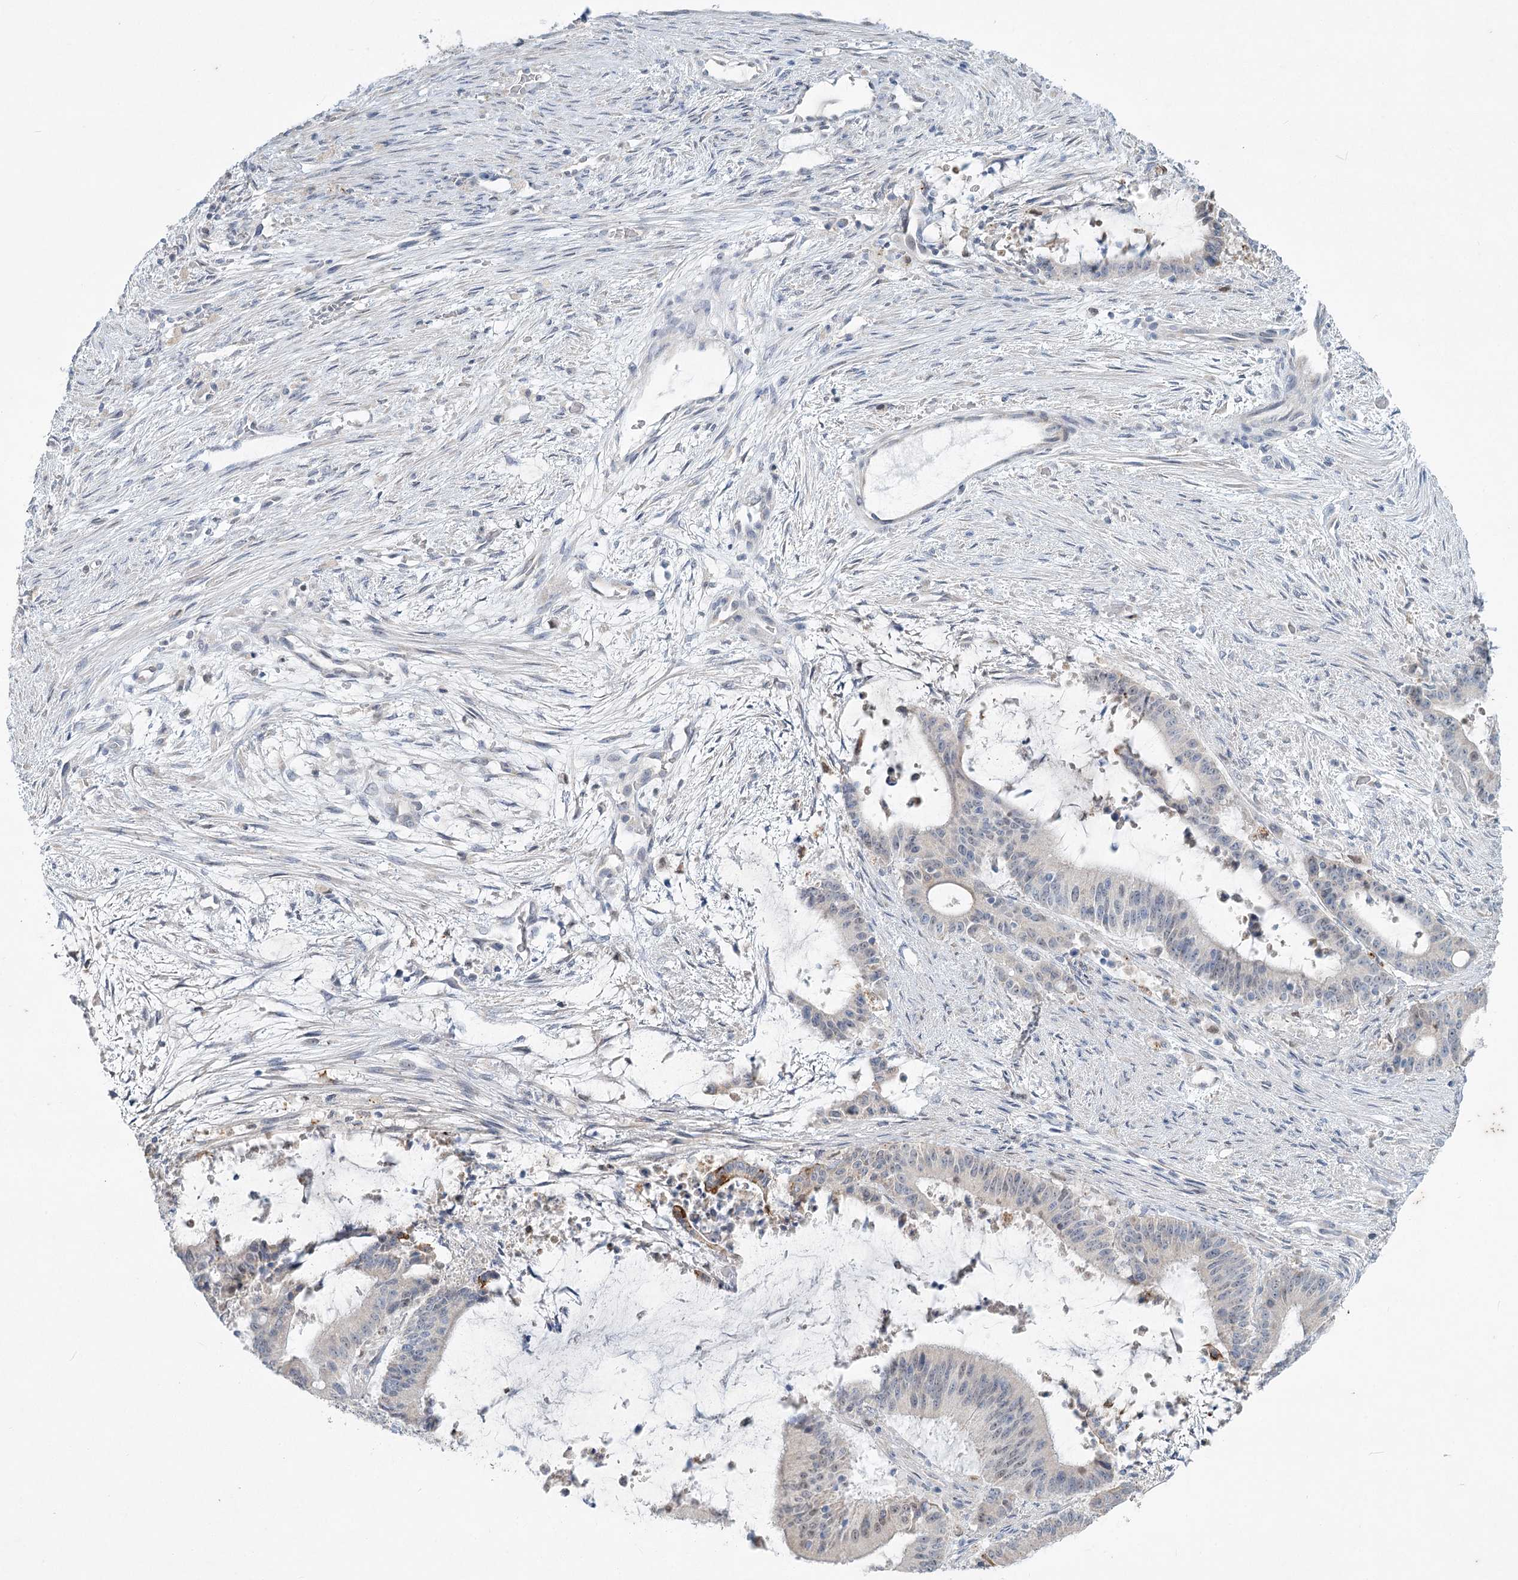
{"staining": {"intensity": "negative", "quantity": "none", "location": "none"}, "tissue": "liver cancer", "cell_type": "Tumor cells", "image_type": "cancer", "snomed": [{"axis": "morphology", "description": "Normal tissue, NOS"}, {"axis": "morphology", "description": "Cholangiocarcinoma"}, {"axis": "topography", "description": "Liver"}, {"axis": "topography", "description": "Peripheral nerve tissue"}], "caption": "A high-resolution image shows IHC staining of liver cancer (cholangiocarcinoma), which shows no significant expression in tumor cells.", "gene": "ABITRAM", "patient": {"sex": "female", "age": 73}}